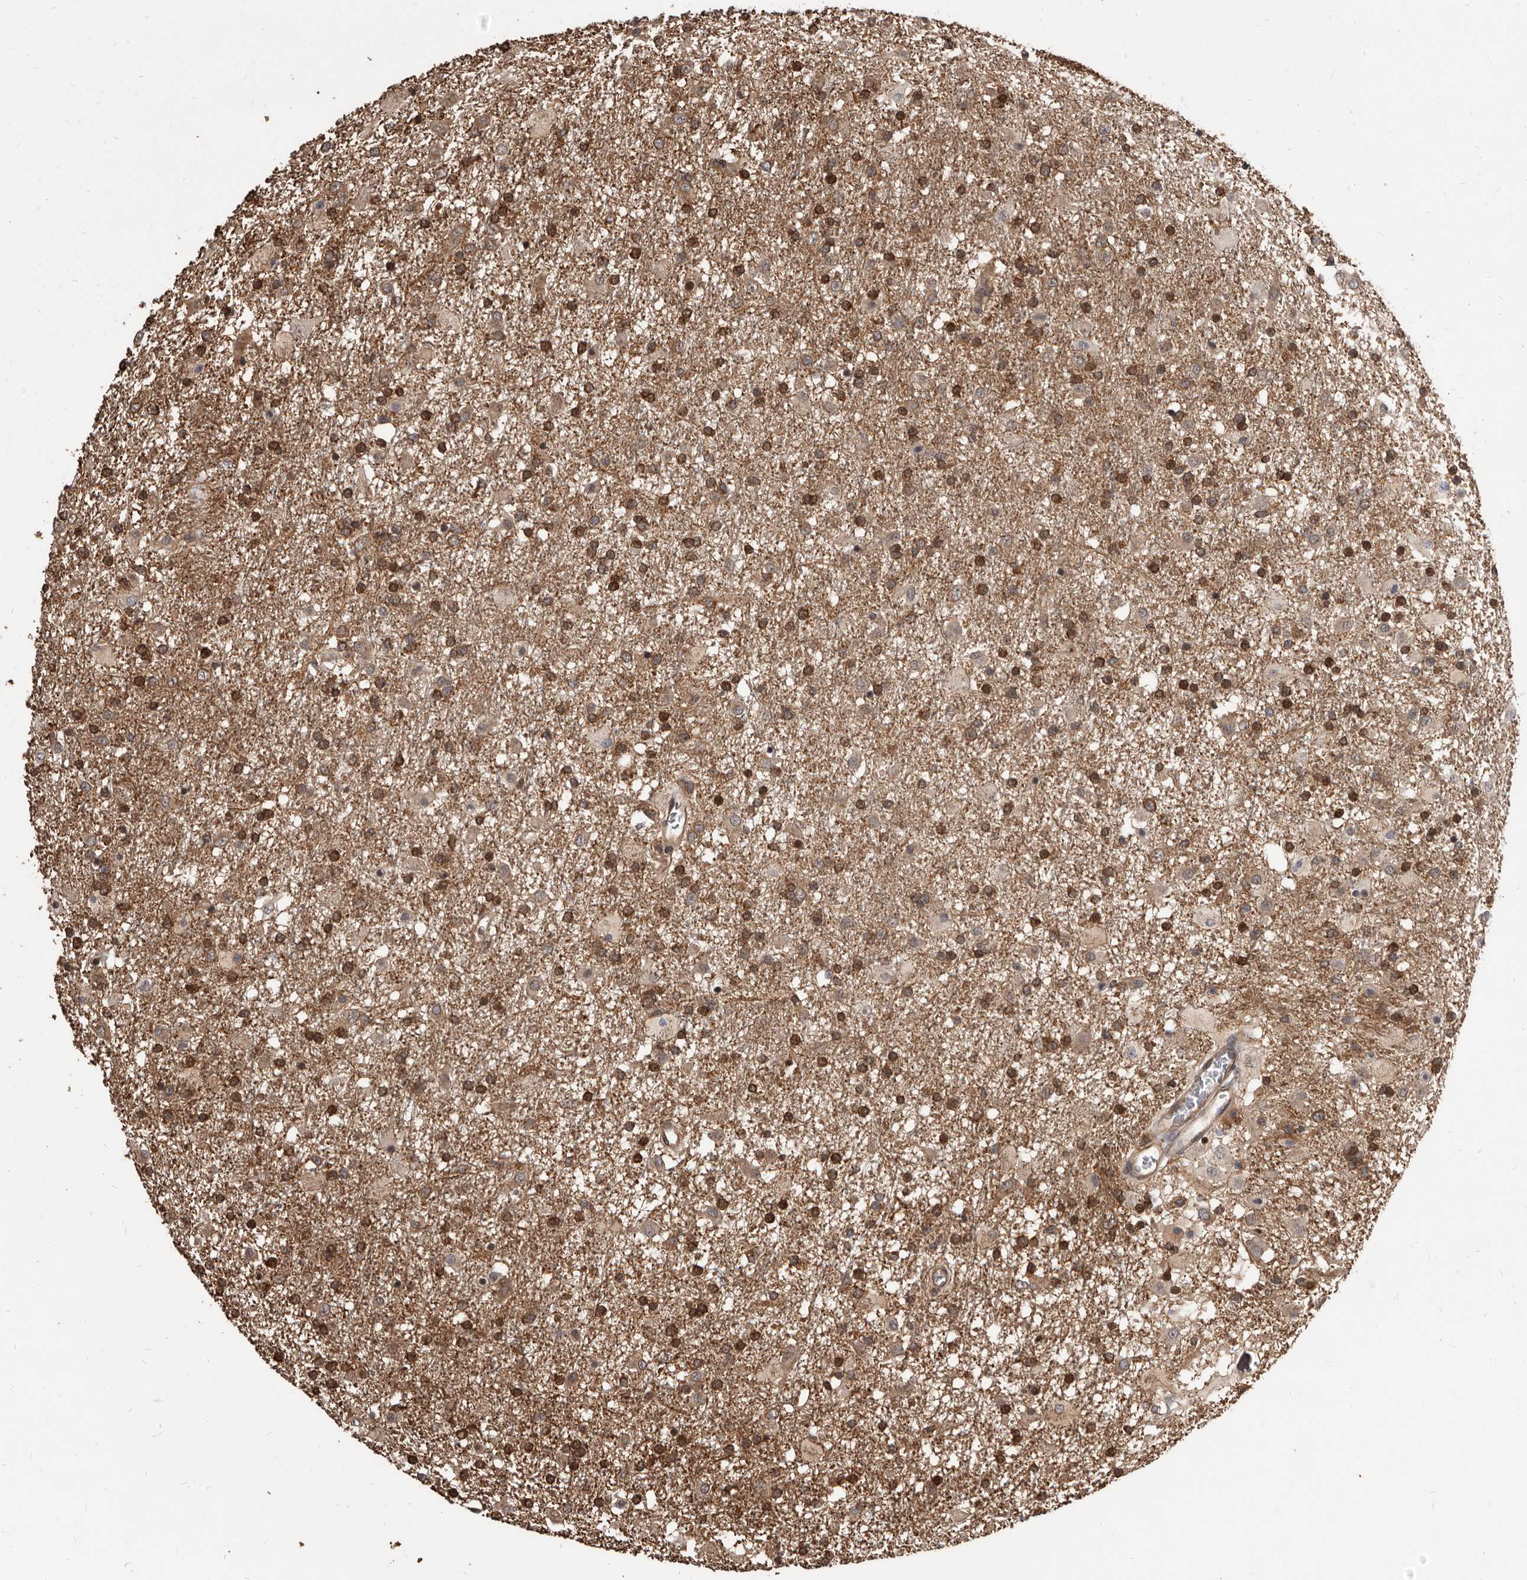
{"staining": {"intensity": "strong", "quantity": "25%-75%", "location": "cytoplasmic/membranous"}, "tissue": "glioma", "cell_type": "Tumor cells", "image_type": "cancer", "snomed": [{"axis": "morphology", "description": "Glioma, malignant, Low grade"}, {"axis": "topography", "description": "Brain"}], "caption": "Malignant glioma (low-grade) was stained to show a protein in brown. There is high levels of strong cytoplasmic/membranous expression in approximately 25%-75% of tumor cells. The protein of interest is stained brown, and the nuclei are stained in blue (DAB IHC with brightfield microscopy, high magnification).", "gene": "ADAMTS20", "patient": {"sex": "male", "age": 65}}